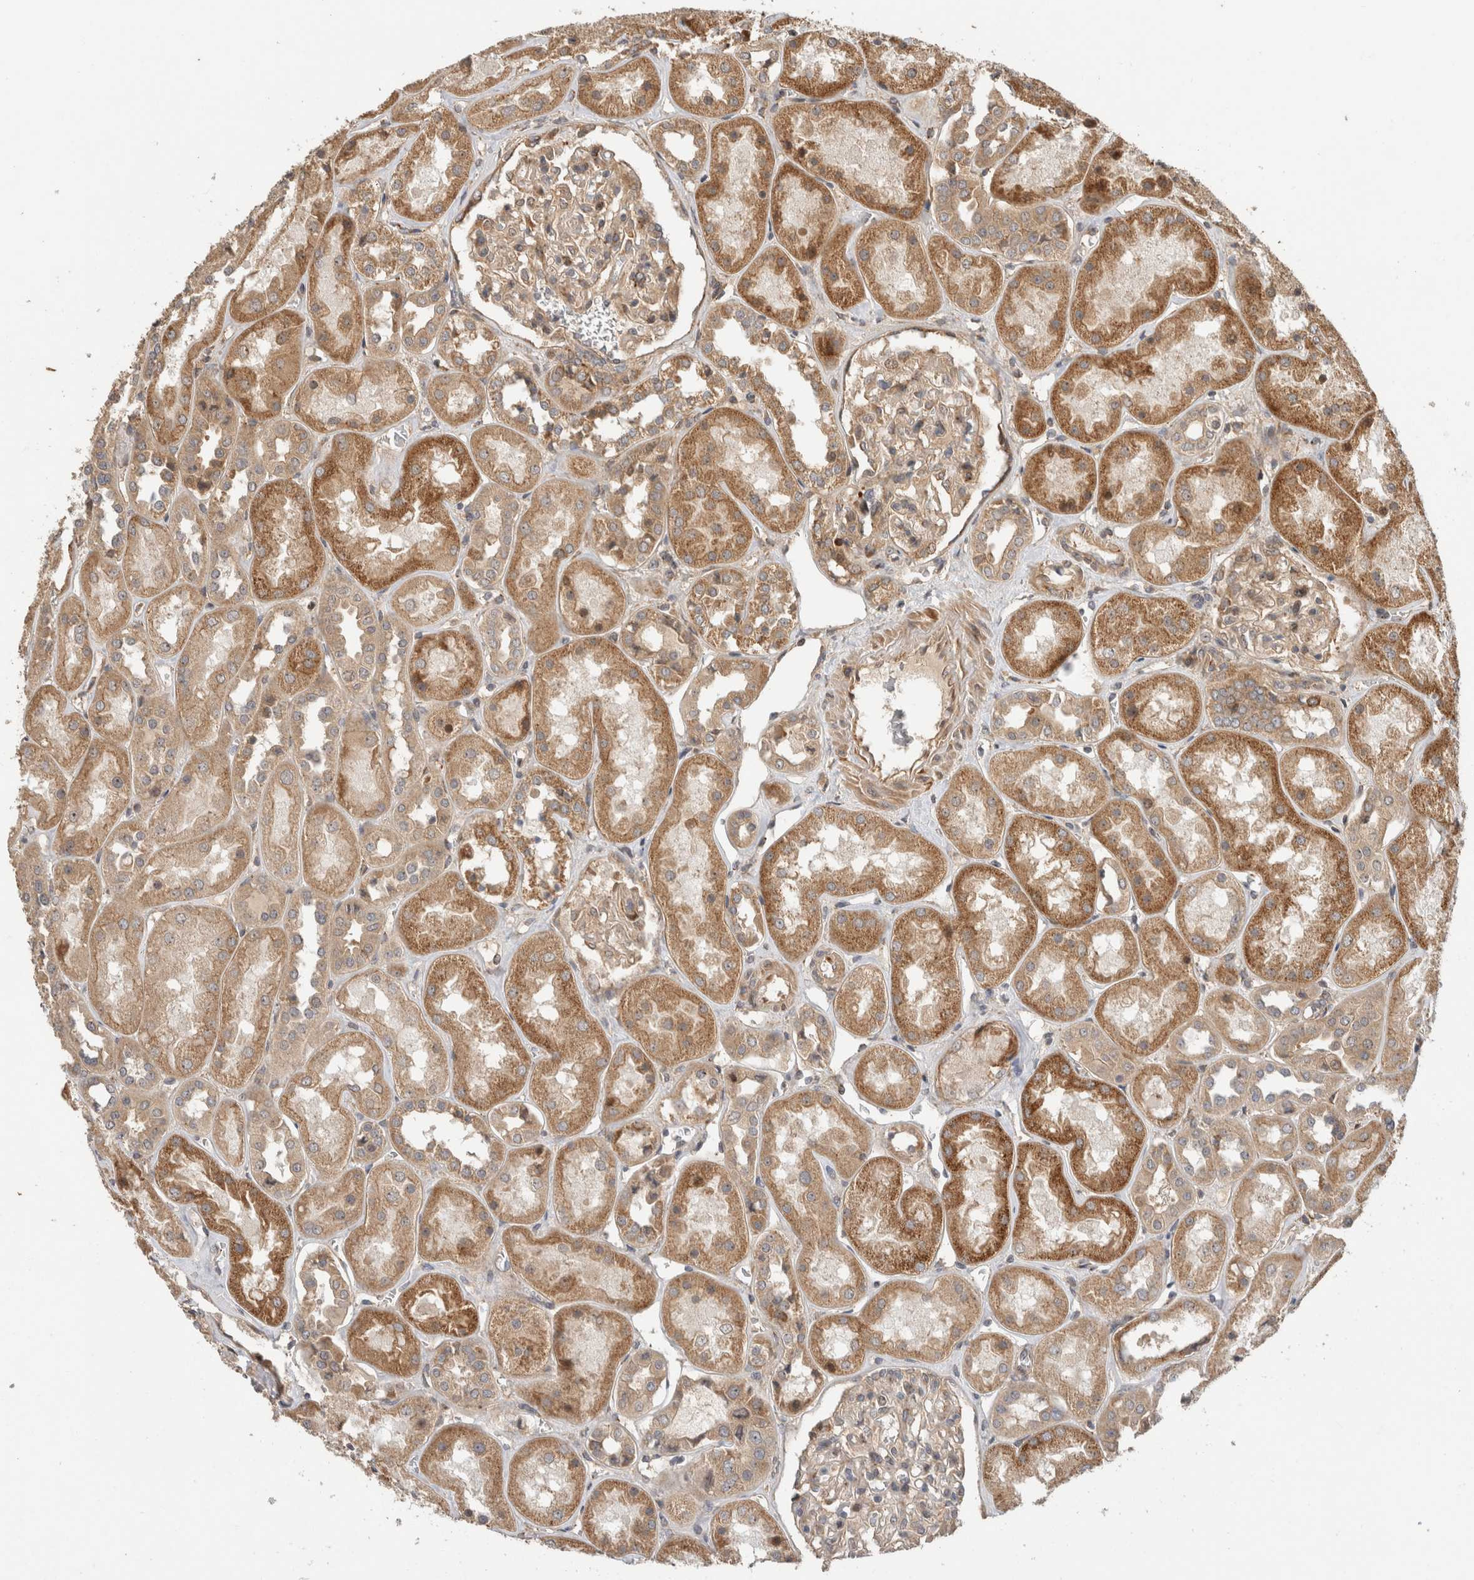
{"staining": {"intensity": "moderate", "quantity": "25%-75%", "location": "cytoplasmic/membranous"}, "tissue": "kidney", "cell_type": "Cells in glomeruli", "image_type": "normal", "snomed": [{"axis": "morphology", "description": "Normal tissue, NOS"}, {"axis": "topography", "description": "Kidney"}], "caption": "A histopathology image of human kidney stained for a protein shows moderate cytoplasmic/membranous brown staining in cells in glomeruli. (DAB IHC, brown staining for protein, blue staining for nuclei).", "gene": "PCDHB15", "patient": {"sex": "male", "age": 70}}